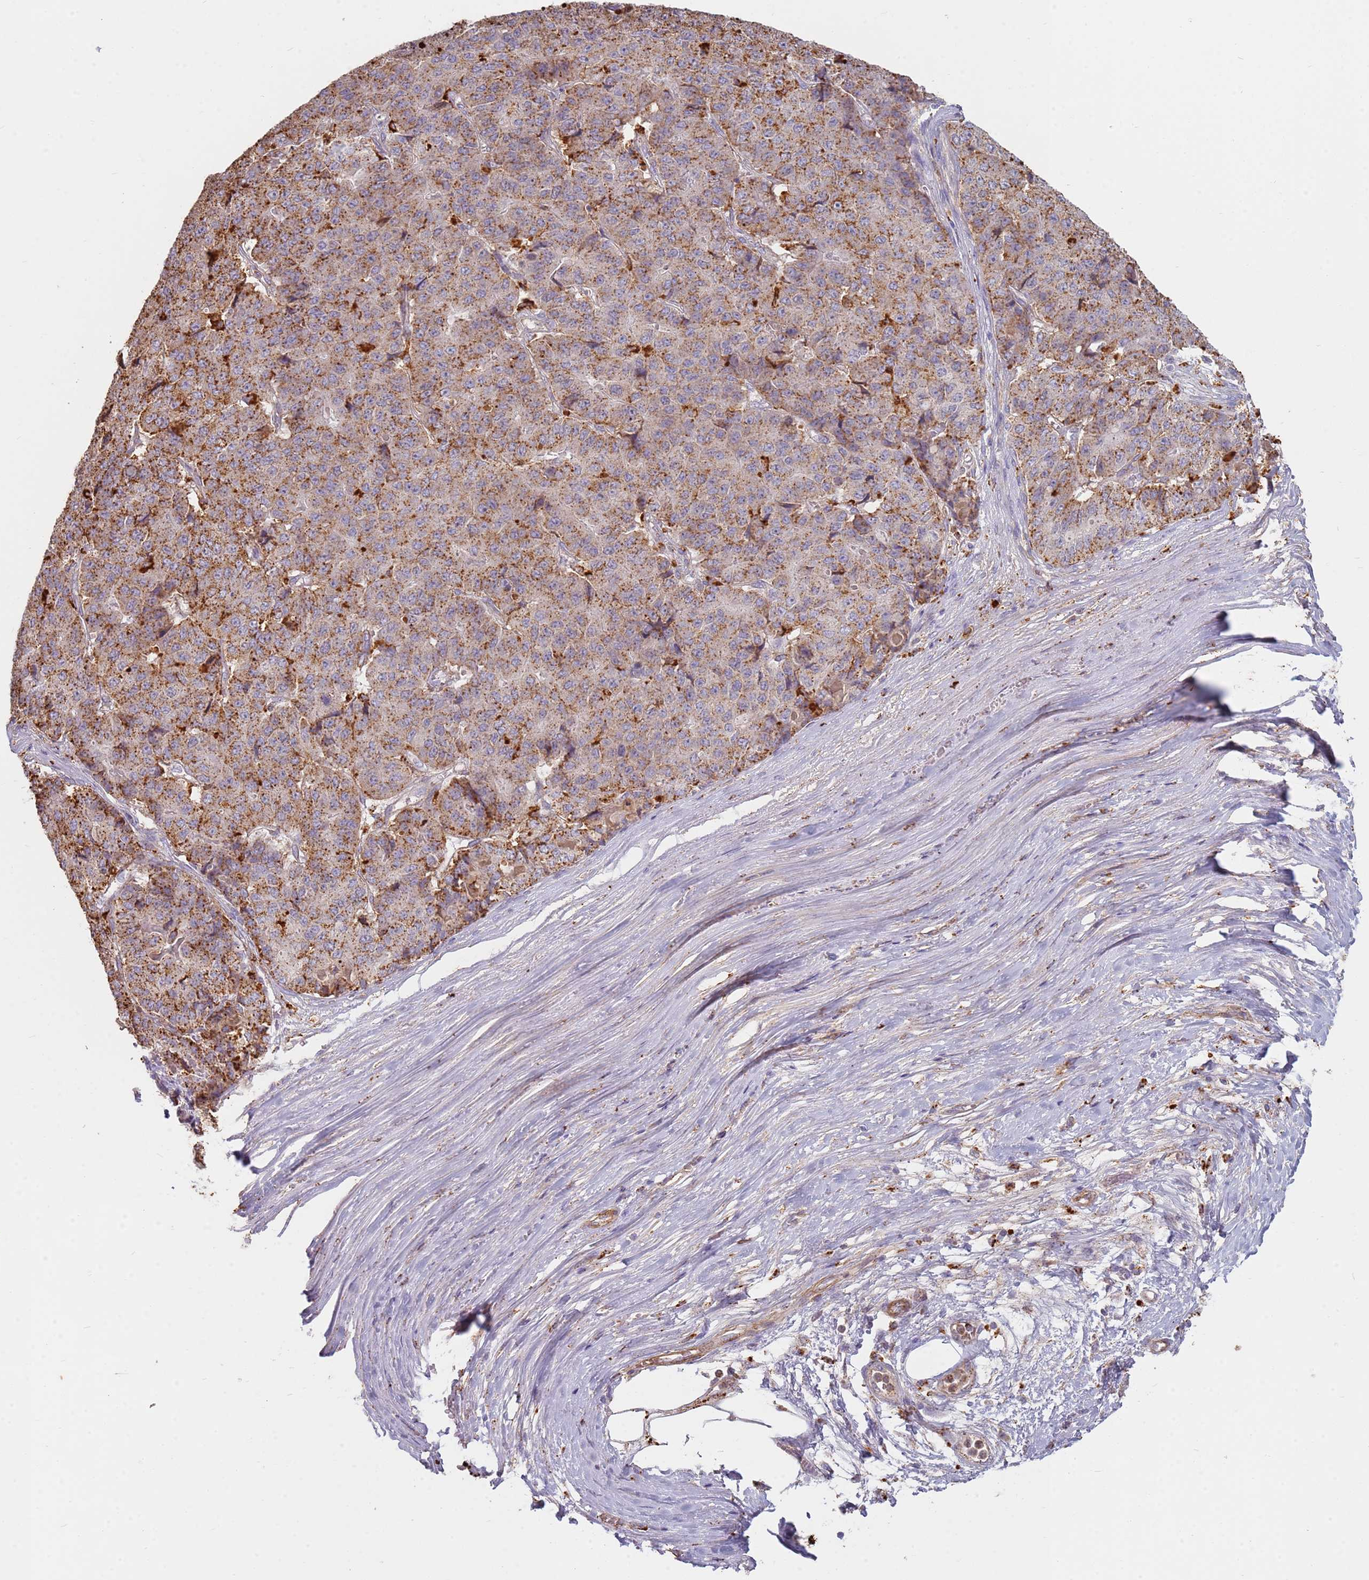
{"staining": {"intensity": "moderate", "quantity": ">75%", "location": "cytoplasmic/membranous"}, "tissue": "pancreatic cancer", "cell_type": "Tumor cells", "image_type": "cancer", "snomed": [{"axis": "morphology", "description": "Adenocarcinoma, NOS"}, {"axis": "topography", "description": "Pancreas"}], "caption": "Immunohistochemical staining of pancreatic adenocarcinoma exhibits moderate cytoplasmic/membranous protein staining in approximately >75% of tumor cells. The protein is stained brown, and the nuclei are stained in blue (DAB IHC with brightfield microscopy, high magnification).", "gene": "TMEM229B", "patient": {"sex": "male", "age": 50}}